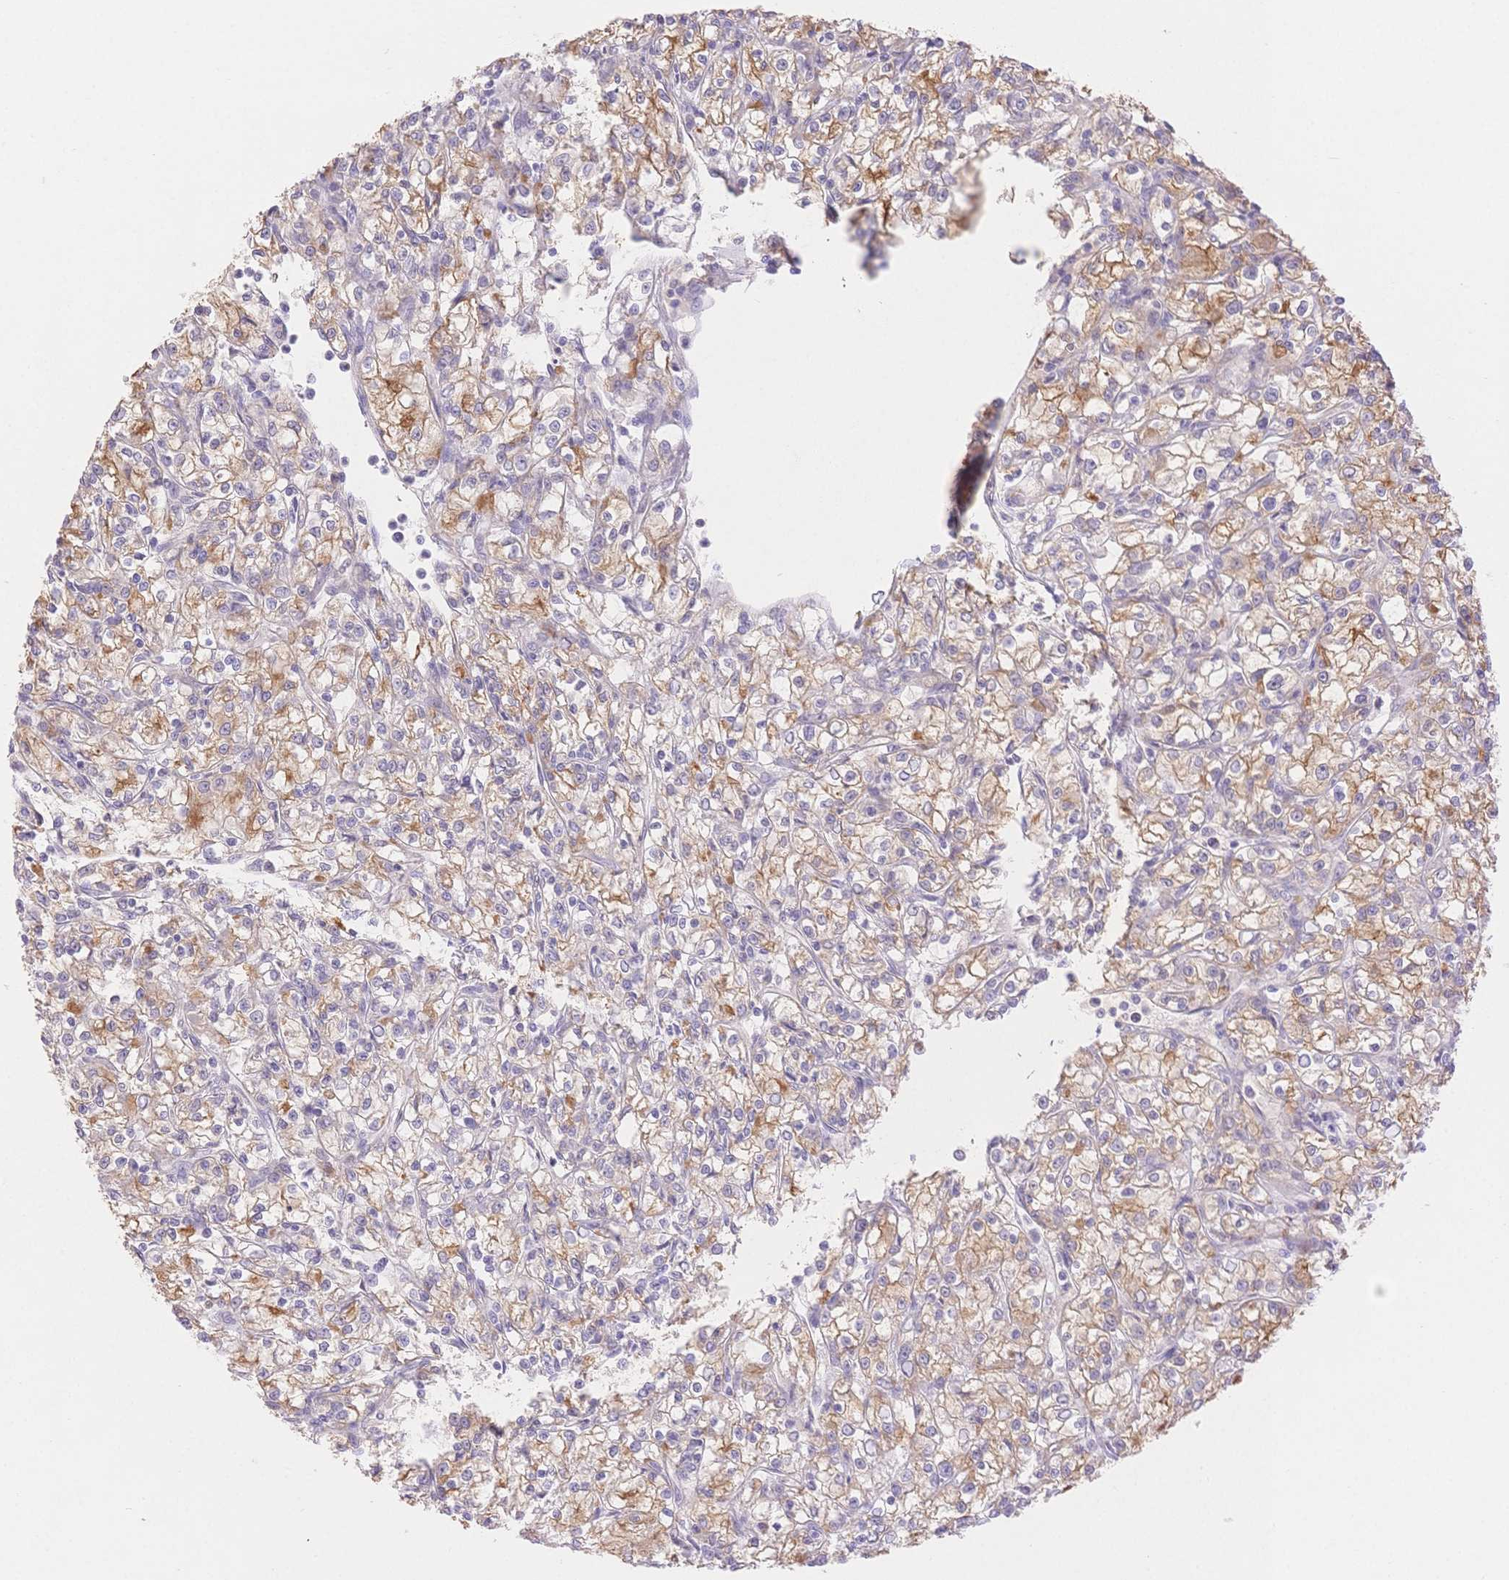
{"staining": {"intensity": "moderate", "quantity": "25%-75%", "location": "cytoplasmic/membranous"}, "tissue": "renal cancer", "cell_type": "Tumor cells", "image_type": "cancer", "snomed": [{"axis": "morphology", "description": "Adenocarcinoma, NOS"}, {"axis": "topography", "description": "Kidney"}], "caption": "Immunohistochemical staining of human adenocarcinoma (renal) reveals moderate cytoplasmic/membranous protein staining in approximately 25%-75% of tumor cells.", "gene": "WDR54", "patient": {"sex": "female", "age": 59}}